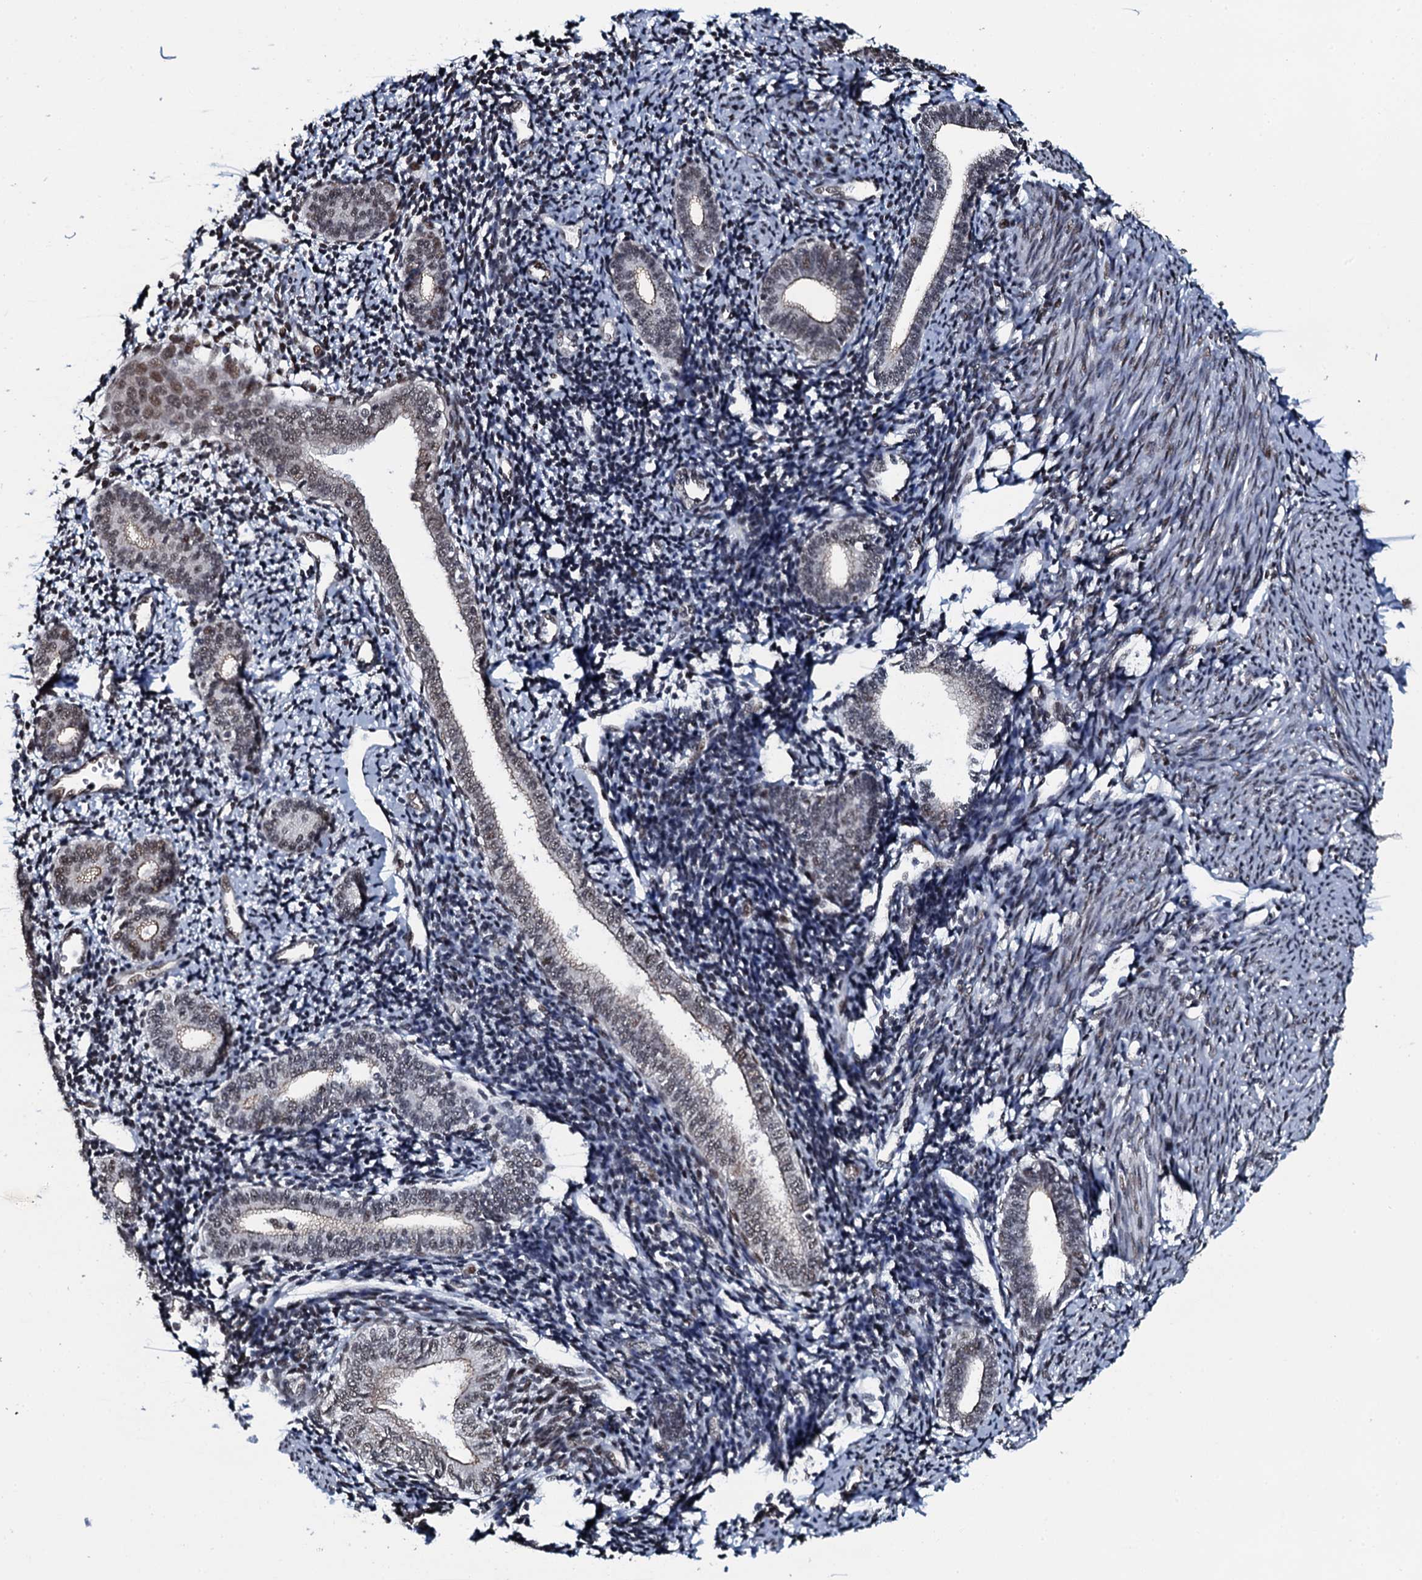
{"staining": {"intensity": "negative", "quantity": "none", "location": "none"}, "tissue": "endometrium", "cell_type": "Cells in endometrial stroma", "image_type": "normal", "snomed": [{"axis": "morphology", "description": "Normal tissue, NOS"}, {"axis": "topography", "description": "Endometrium"}], "caption": "Immunohistochemical staining of unremarkable human endometrium demonstrates no significant positivity in cells in endometrial stroma. The staining is performed using DAB brown chromogen with nuclei counter-stained in using hematoxylin.", "gene": "SH2D4B", "patient": {"sex": "female", "age": 56}}